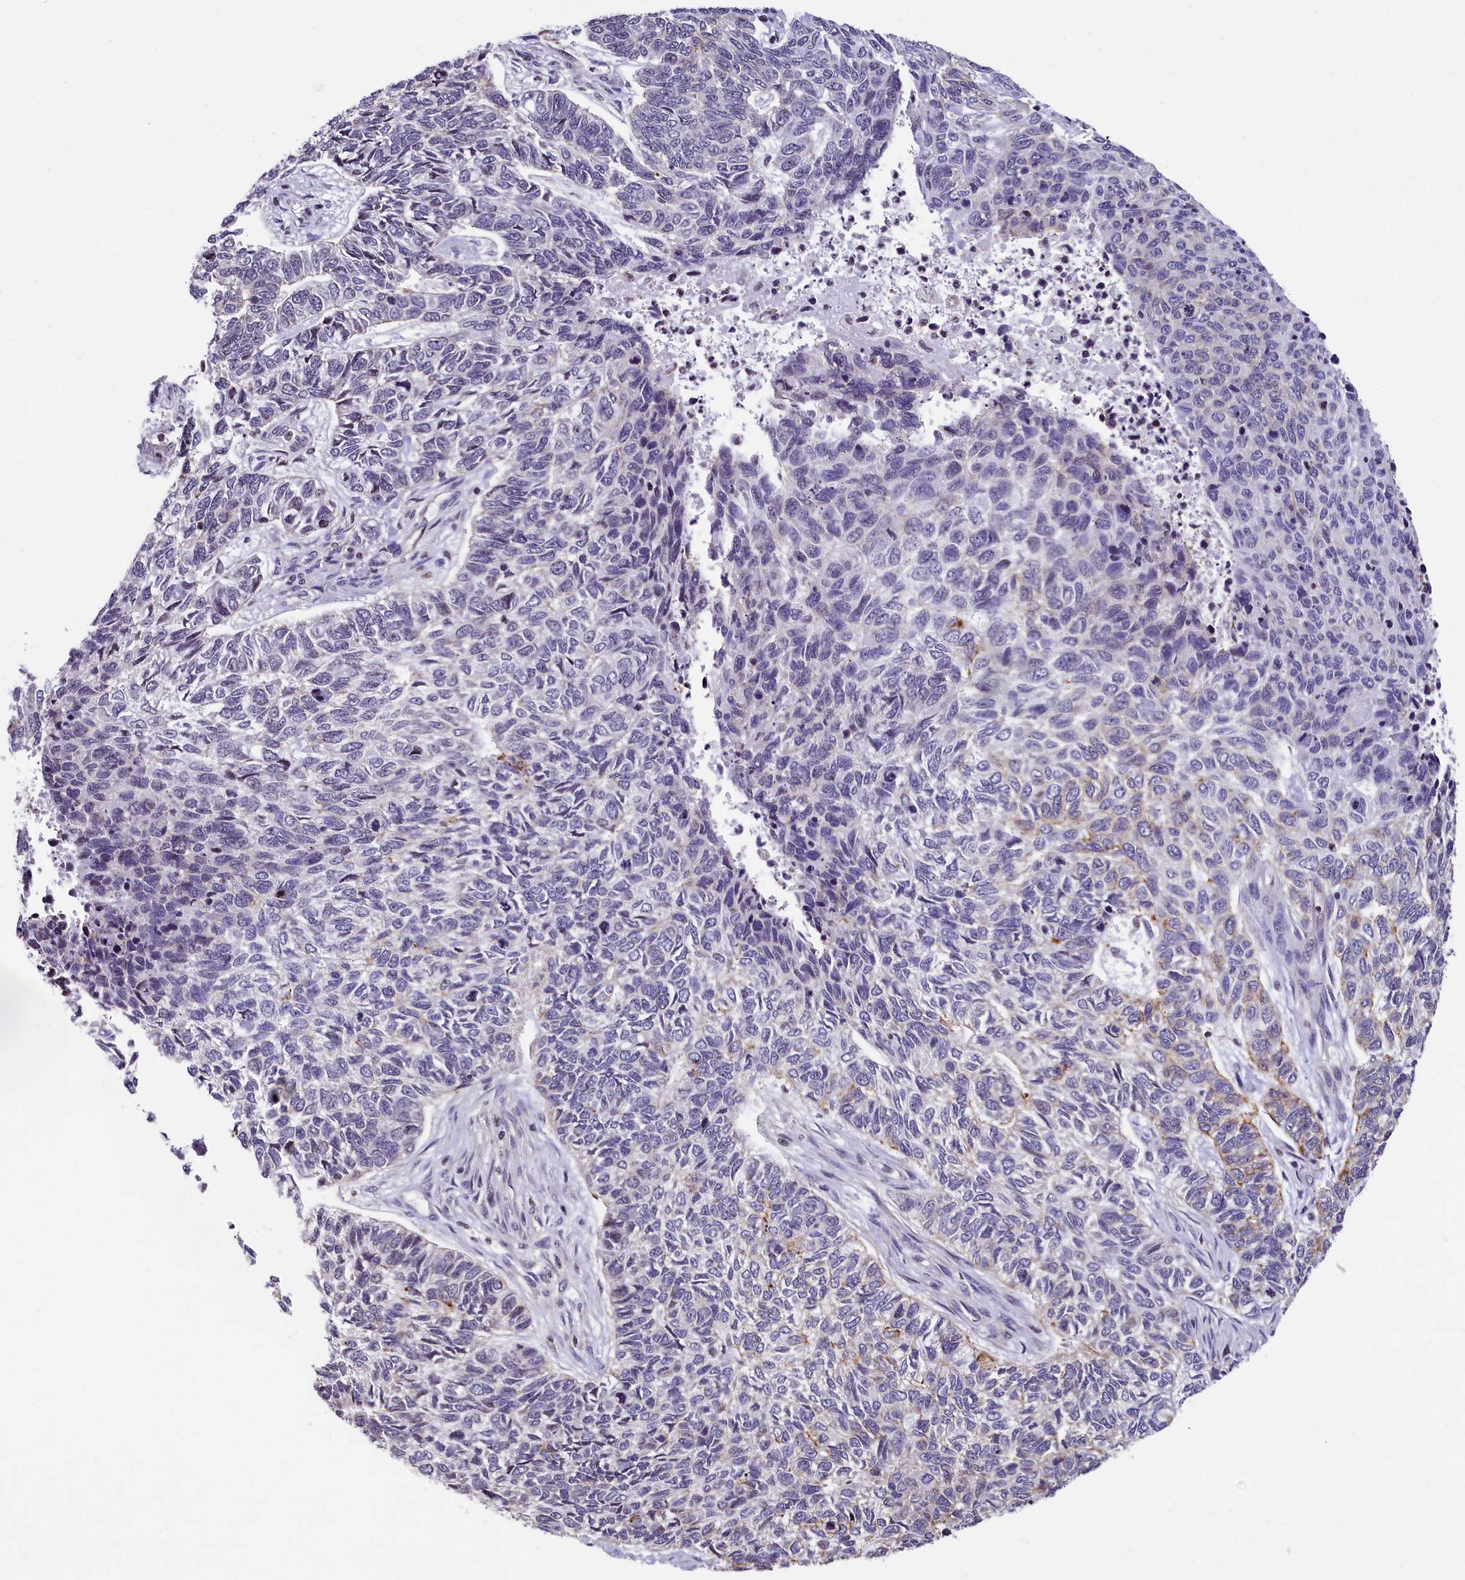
{"staining": {"intensity": "negative", "quantity": "none", "location": "none"}, "tissue": "skin cancer", "cell_type": "Tumor cells", "image_type": "cancer", "snomed": [{"axis": "morphology", "description": "Basal cell carcinoma"}, {"axis": "topography", "description": "Skin"}], "caption": "This is a histopathology image of immunohistochemistry staining of skin basal cell carcinoma, which shows no positivity in tumor cells.", "gene": "ZNF2", "patient": {"sex": "female", "age": 65}}